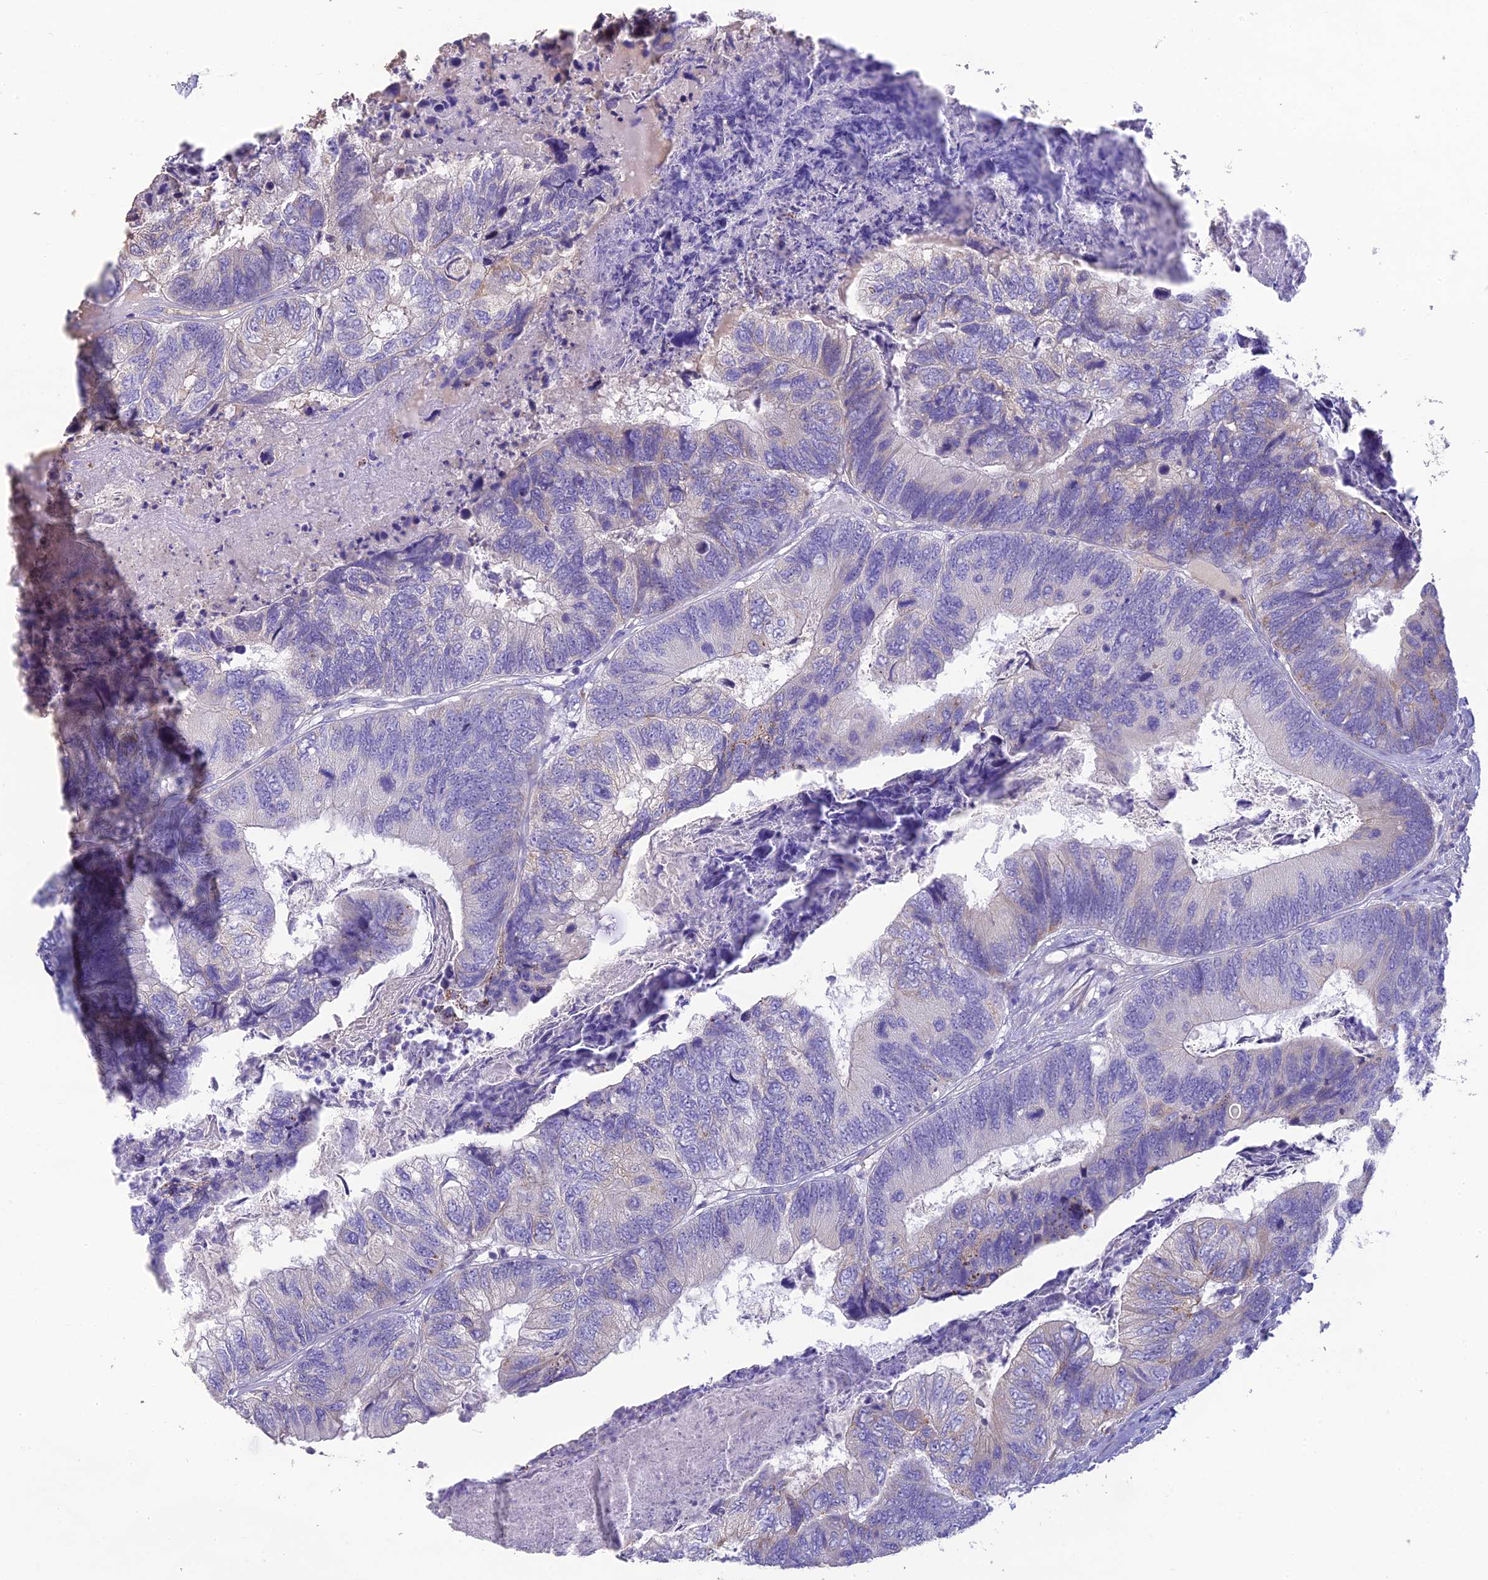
{"staining": {"intensity": "moderate", "quantity": "<25%", "location": "cytoplasmic/membranous"}, "tissue": "colorectal cancer", "cell_type": "Tumor cells", "image_type": "cancer", "snomed": [{"axis": "morphology", "description": "Adenocarcinoma, NOS"}, {"axis": "topography", "description": "Colon"}], "caption": "An IHC photomicrograph of neoplastic tissue is shown. Protein staining in brown highlights moderate cytoplasmic/membranous positivity in colorectal cancer (adenocarcinoma) within tumor cells.", "gene": "HSD17B2", "patient": {"sex": "female", "age": 67}}